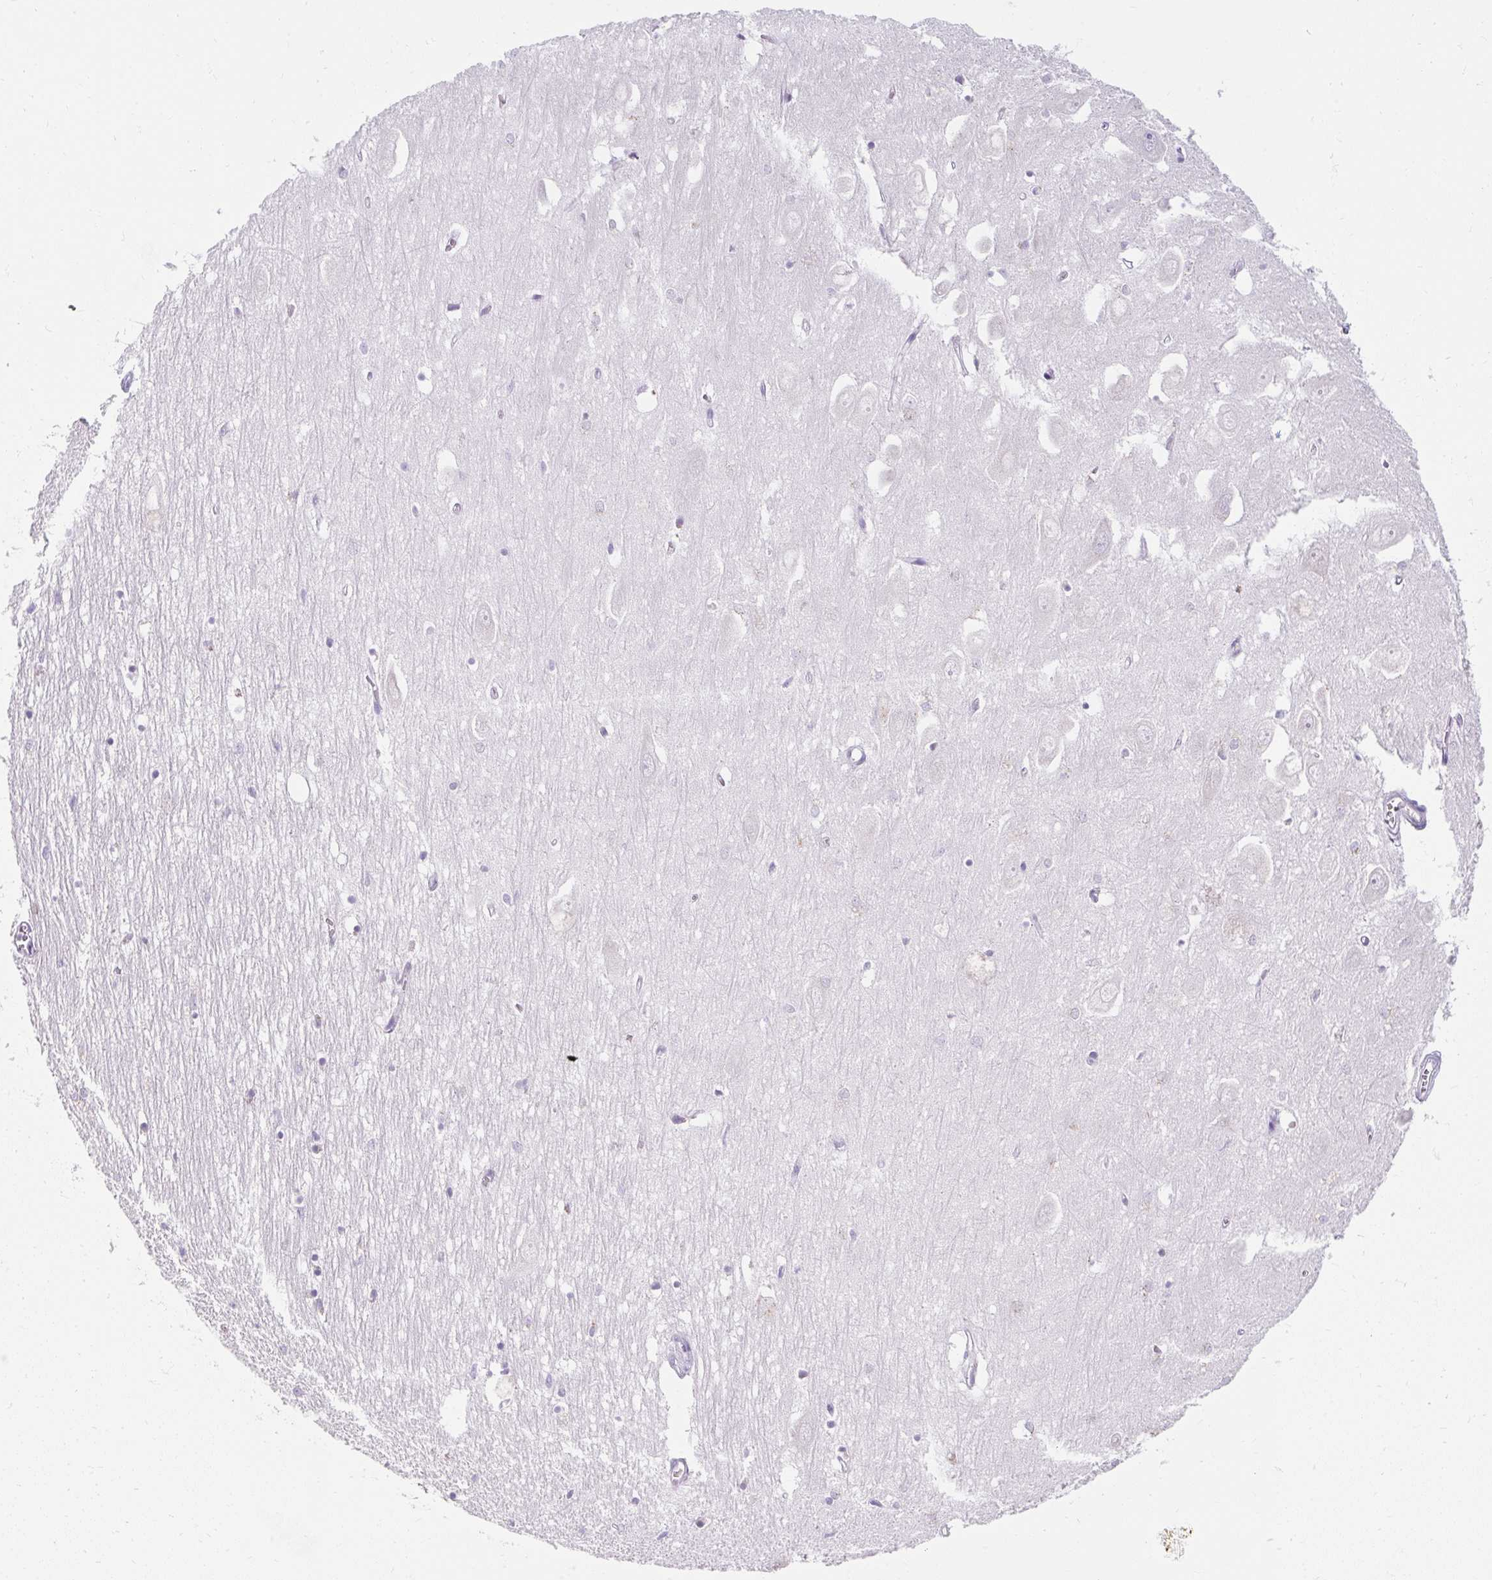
{"staining": {"intensity": "weak", "quantity": "<25%", "location": "cytoplasmic/membranous"}, "tissue": "hippocampus", "cell_type": "Glial cells", "image_type": "normal", "snomed": [{"axis": "morphology", "description": "Normal tissue, NOS"}, {"axis": "topography", "description": "Hippocampus"}], "caption": "The micrograph shows no significant positivity in glial cells of hippocampus.", "gene": "DTX4", "patient": {"sex": "female", "age": 64}}